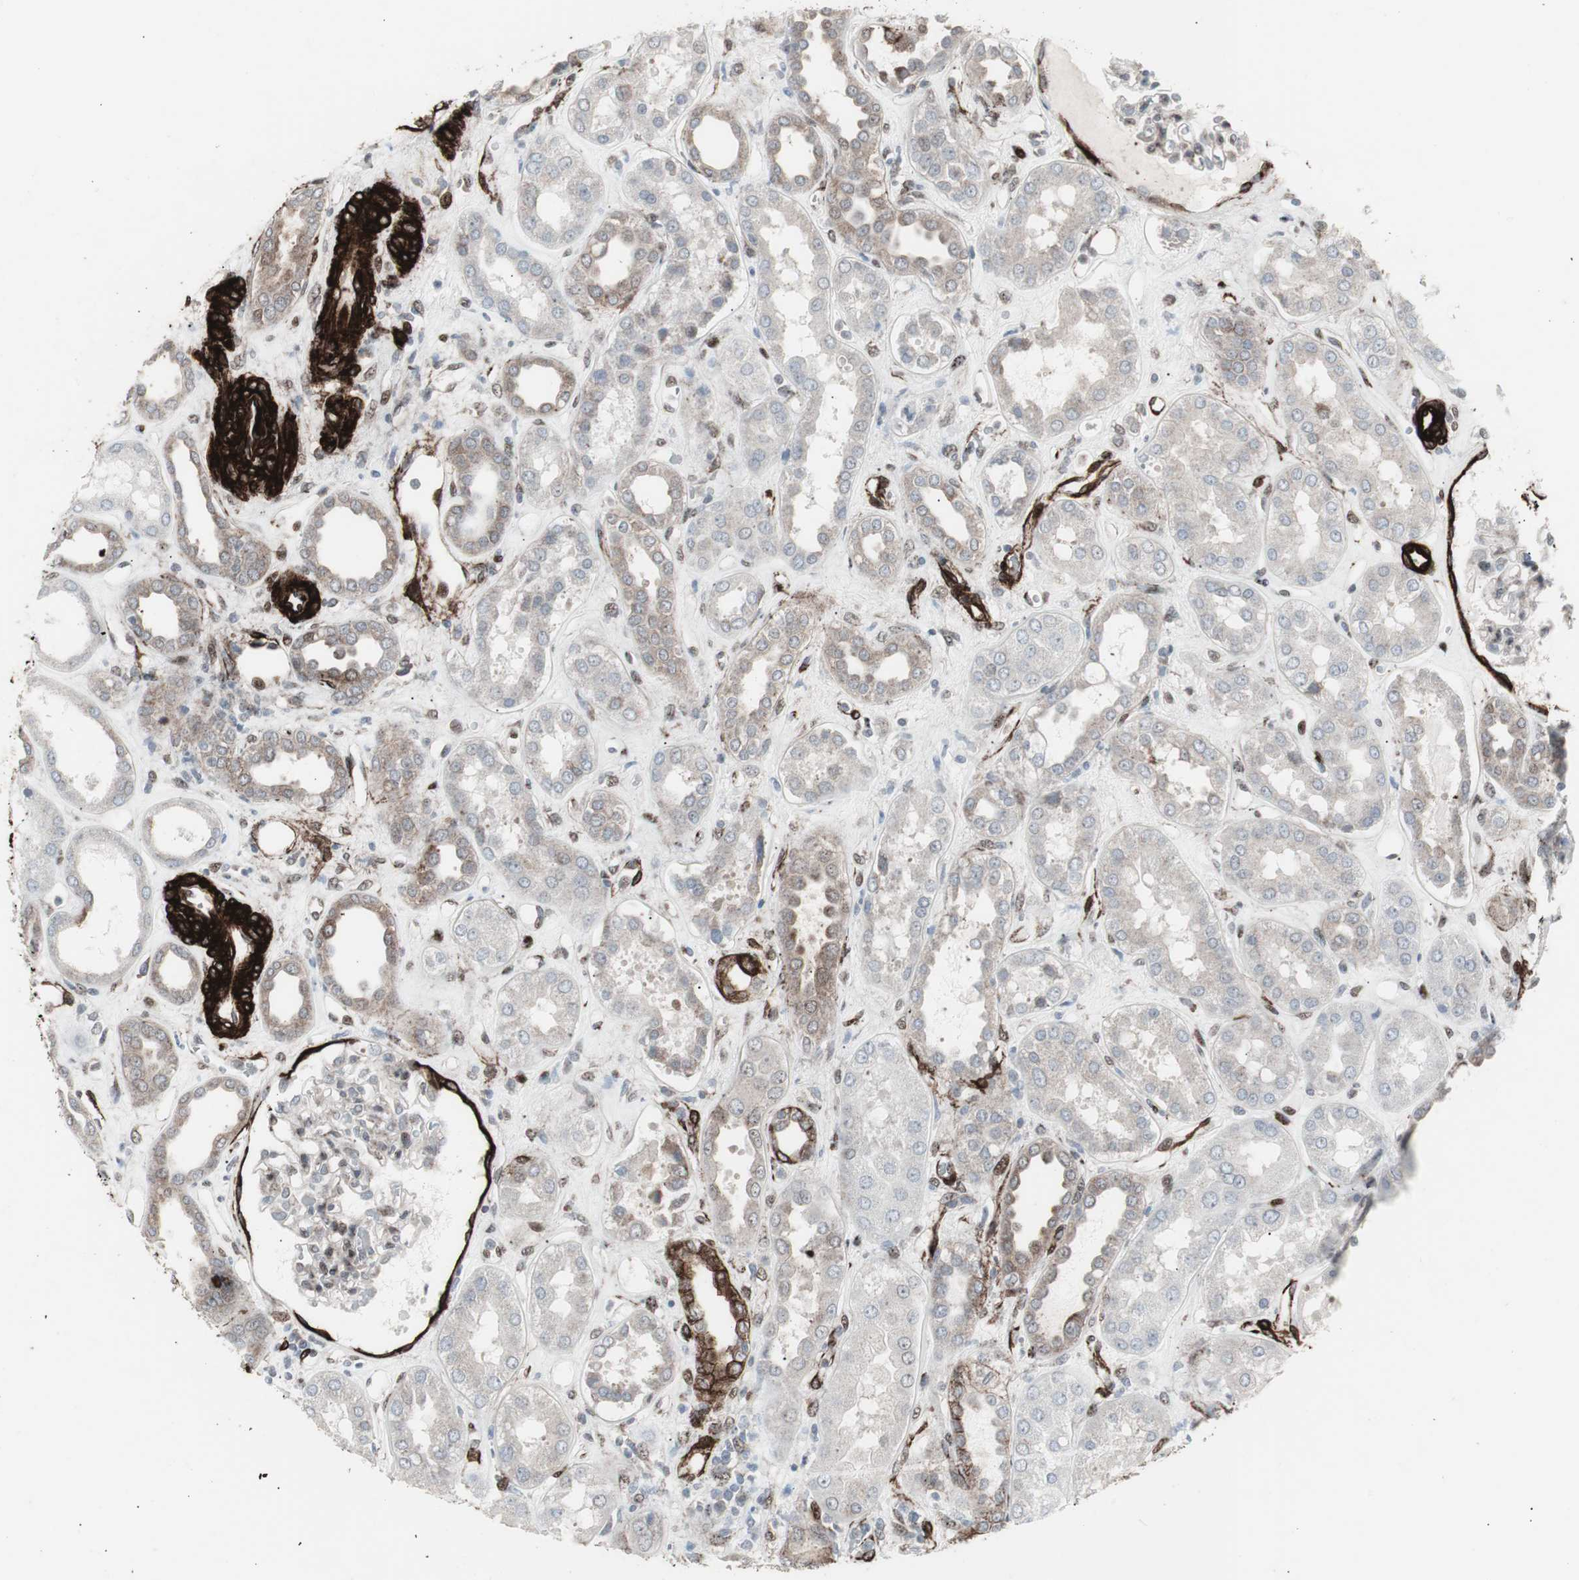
{"staining": {"intensity": "negative", "quantity": "none", "location": "none"}, "tissue": "kidney", "cell_type": "Cells in glomeruli", "image_type": "normal", "snomed": [{"axis": "morphology", "description": "Normal tissue, NOS"}, {"axis": "topography", "description": "Kidney"}], "caption": "Histopathology image shows no protein expression in cells in glomeruli of normal kidney.", "gene": "PDGFA", "patient": {"sex": "male", "age": 59}}